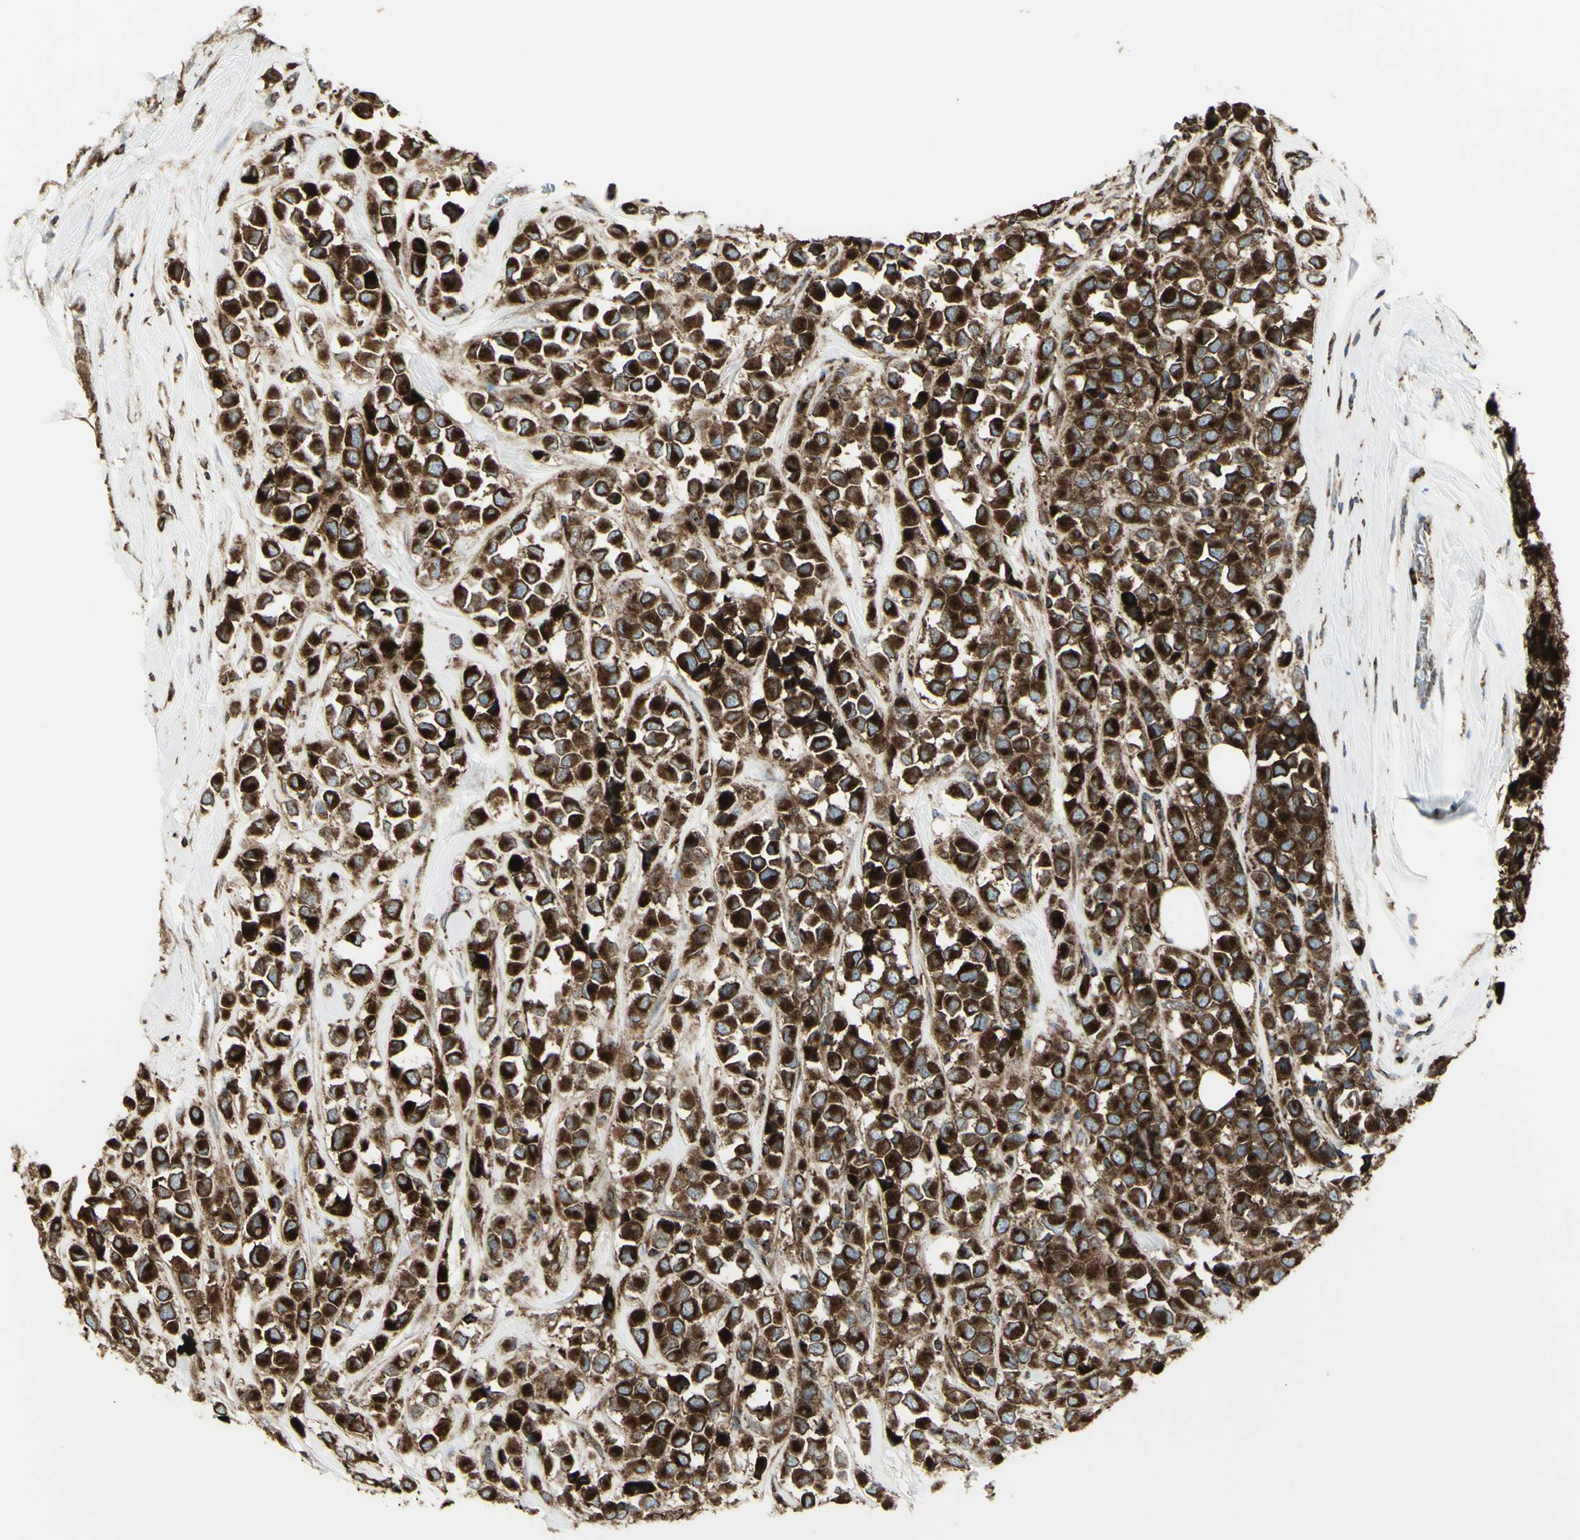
{"staining": {"intensity": "strong", "quantity": ">75%", "location": "cytoplasmic/membranous"}, "tissue": "breast cancer", "cell_type": "Tumor cells", "image_type": "cancer", "snomed": [{"axis": "morphology", "description": "Duct carcinoma"}, {"axis": "topography", "description": "Breast"}], "caption": "A high-resolution photomicrograph shows immunohistochemistry (IHC) staining of infiltrating ductal carcinoma (breast), which displays strong cytoplasmic/membranous staining in approximately >75% of tumor cells.", "gene": "NAPA", "patient": {"sex": "female", "age": 61}}